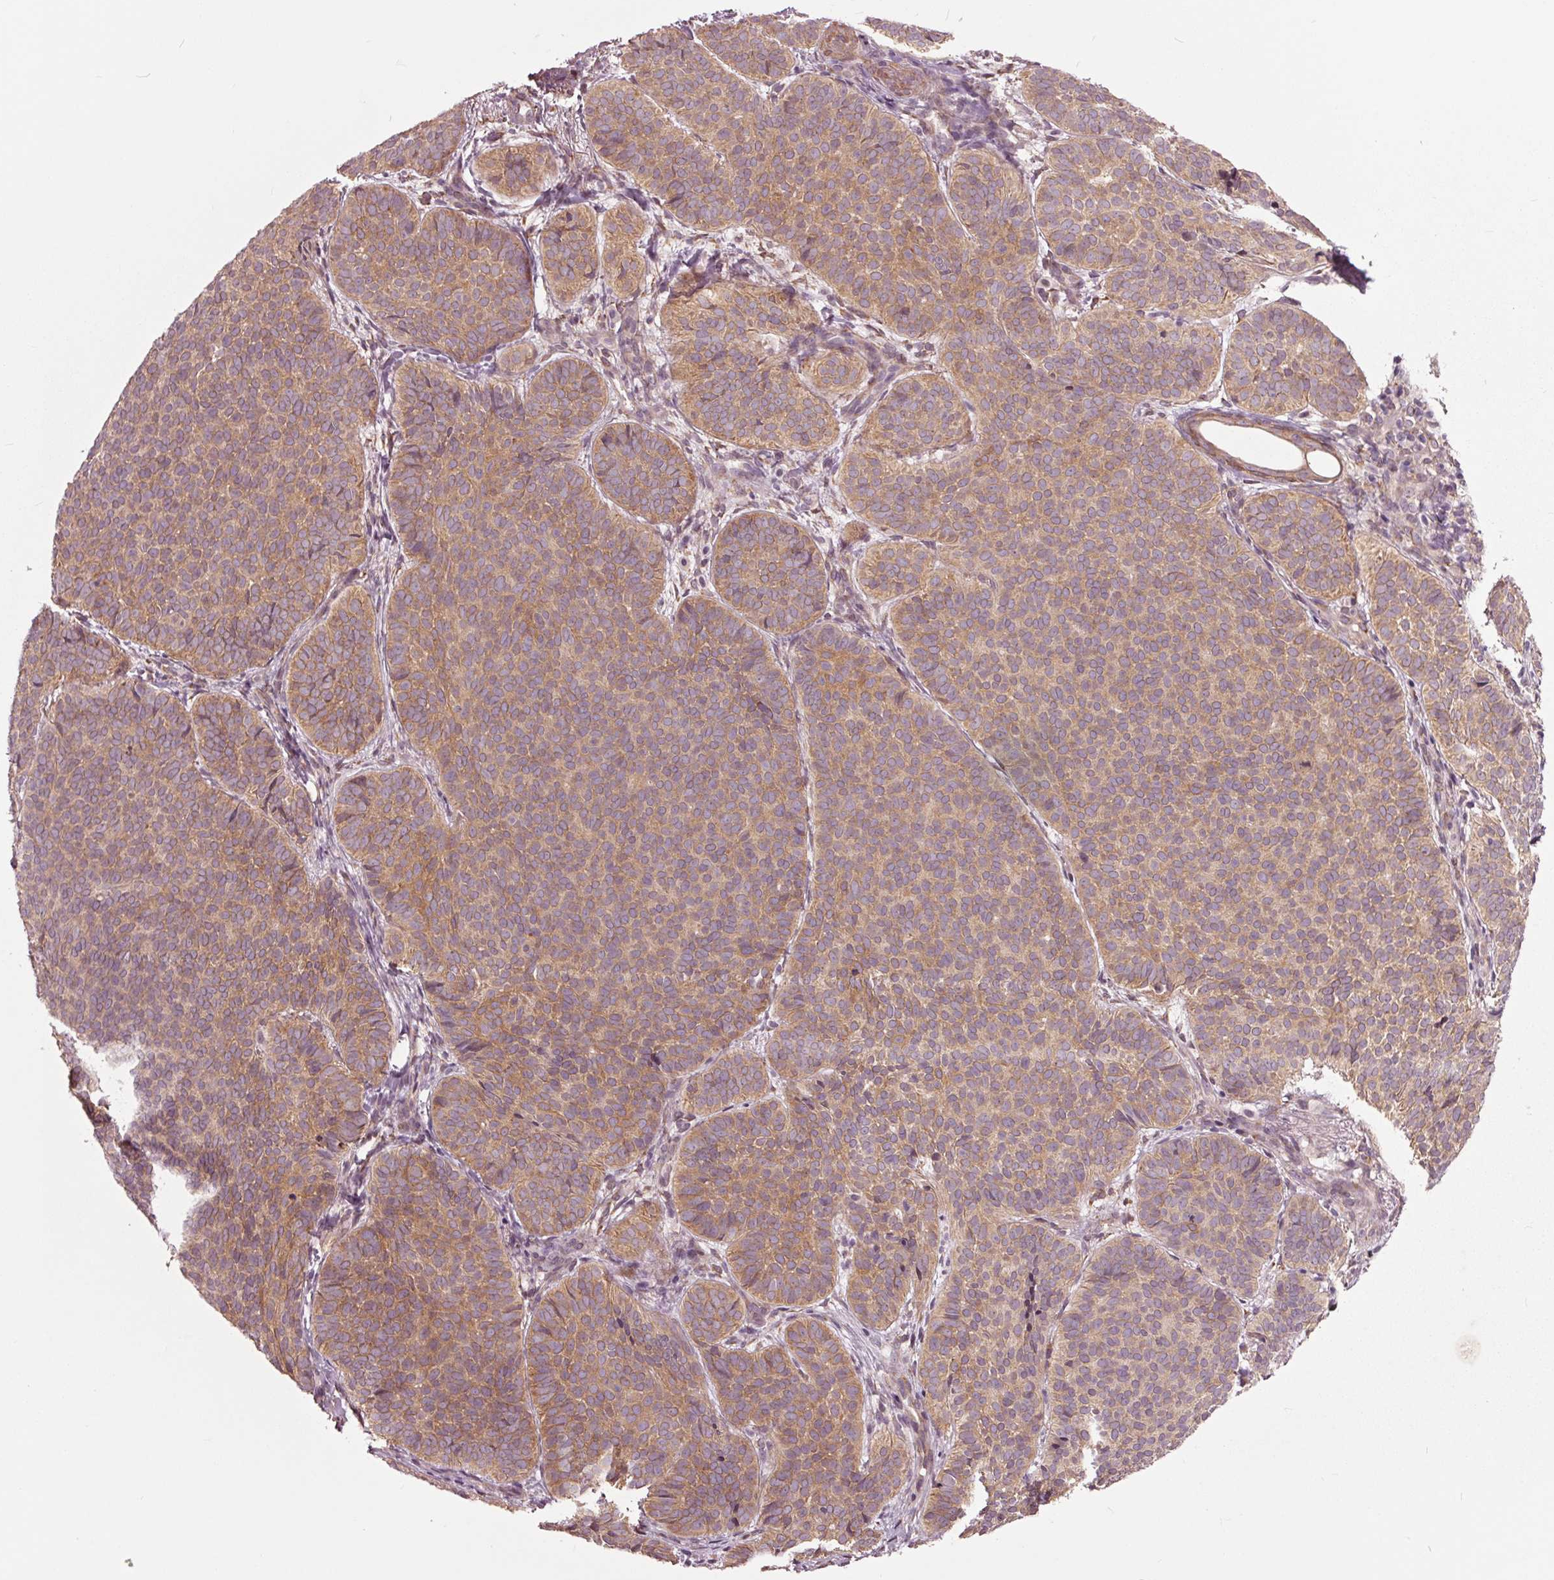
{"staining": {"intensity": "moderate", "quantity": "25%-75%", "location": "cytoplasmic/membranous"}, "tissue": "skin cancer", "cell_type": "Tumor cells", "image_type": "cancer", "snomed": [{"axis": "morphology", "description": "Basal cell carcinoma"}, {"axis": "topography", "description": "Skin"}], "caption": "A high-resolution photomicrograph shows immunohistochemistry staining of skin basal cell carcinoma, which reveals moderate cytoplasmic/membranous expression in about 25%-75% of tumor cells.", "gene": "HAUS5", "patient": {"sex": "male", "age": 57}}